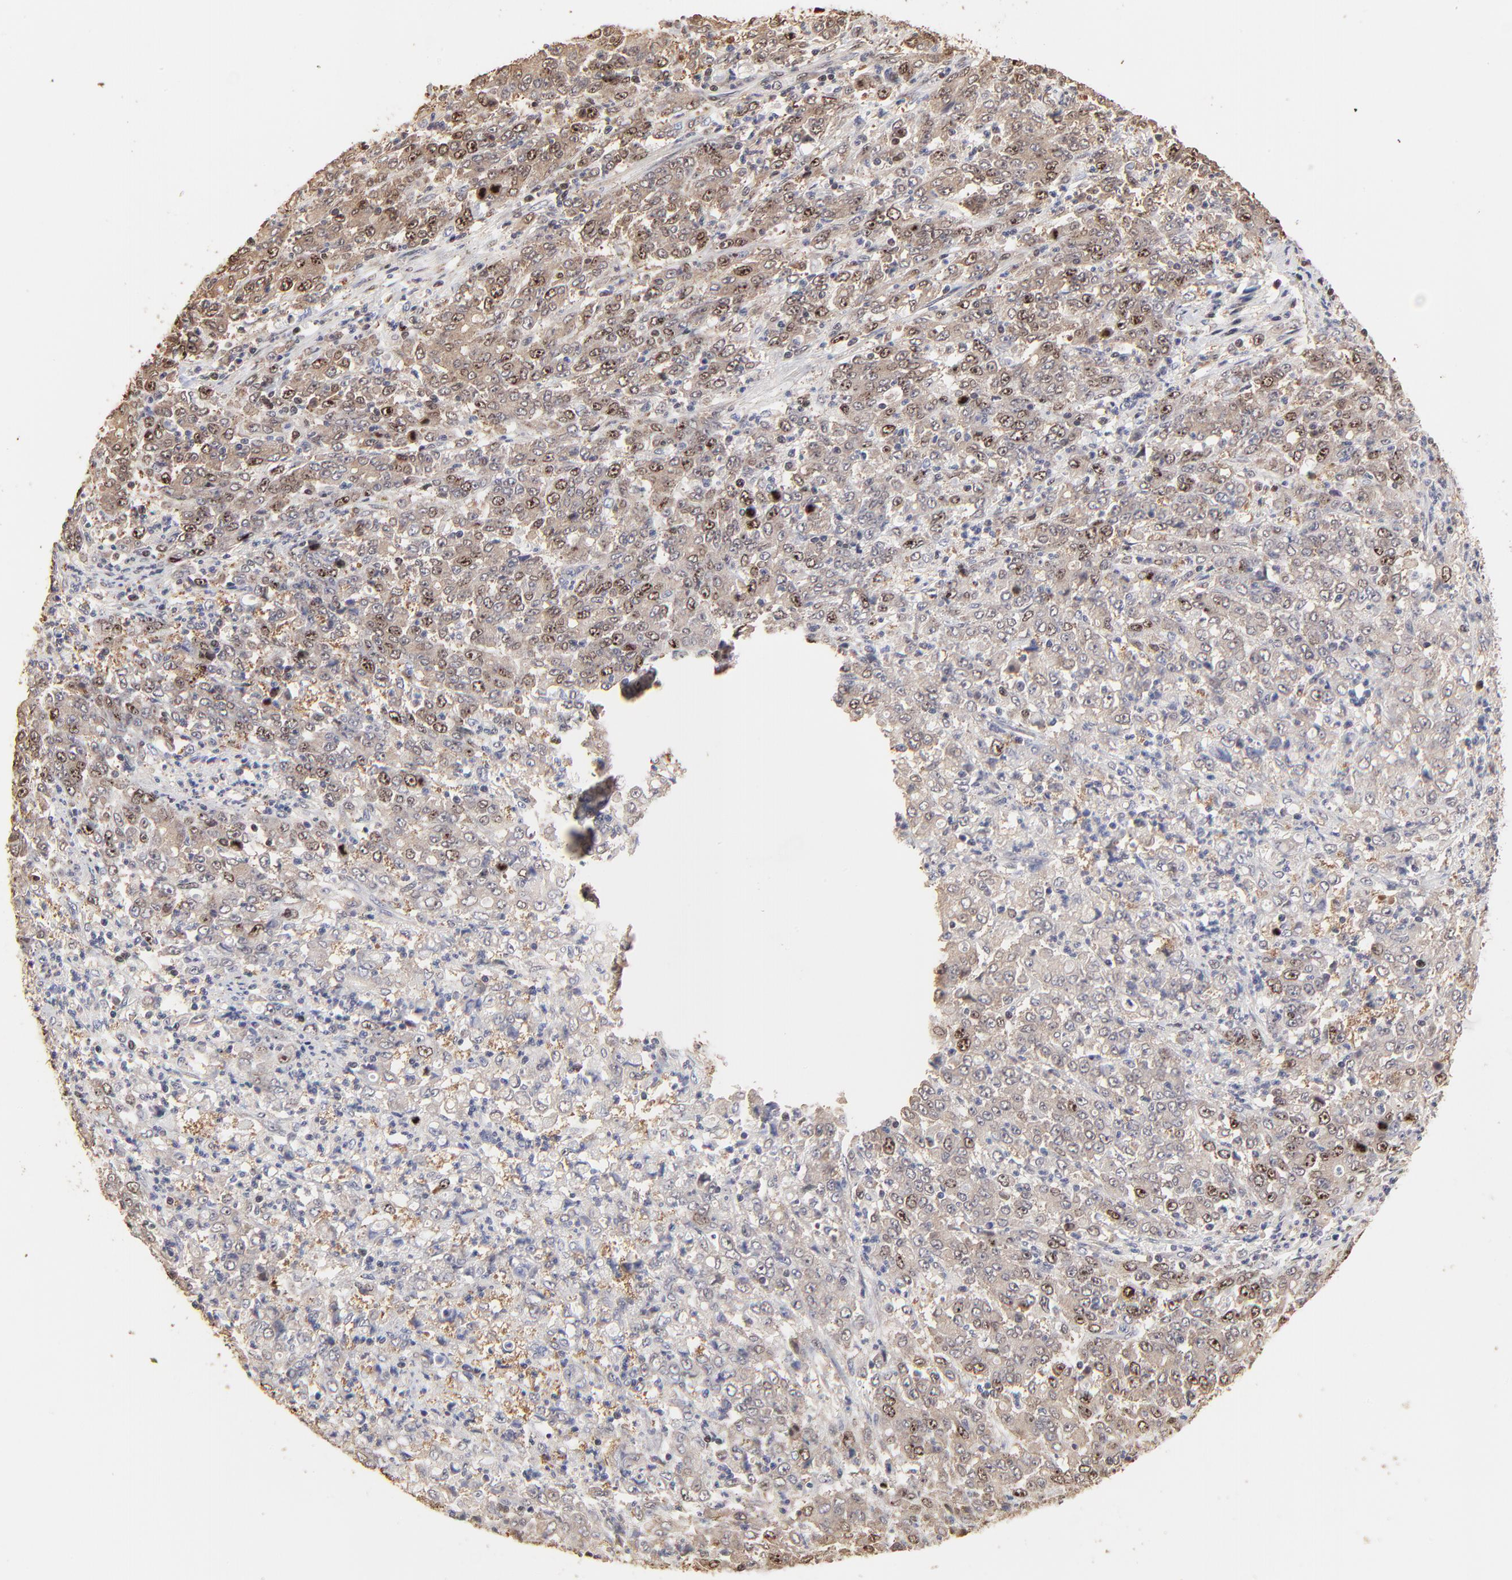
{"staining": {"intensity": "moderate", "quantity": "25%-75%", "location": "nuclear"}, "tissue": "stomach cancer", "cell_type": "Tumor cells", "image_type": "cancer", "snomed": [{"axis": "morphology", "description": "Adenocarcinoma, NOS"}, {"axis": "topography", "description": "Stomach, lower"}], "caption": "An image showing moderate nuclear positivity in approximately 25%-75% of tumor cells in stomach cancer (adenocarcinoma), as visualized by brown immunohistochemical staining.", "gene": "BIRC5", "patient": {"sex": "female", "age": 71}}